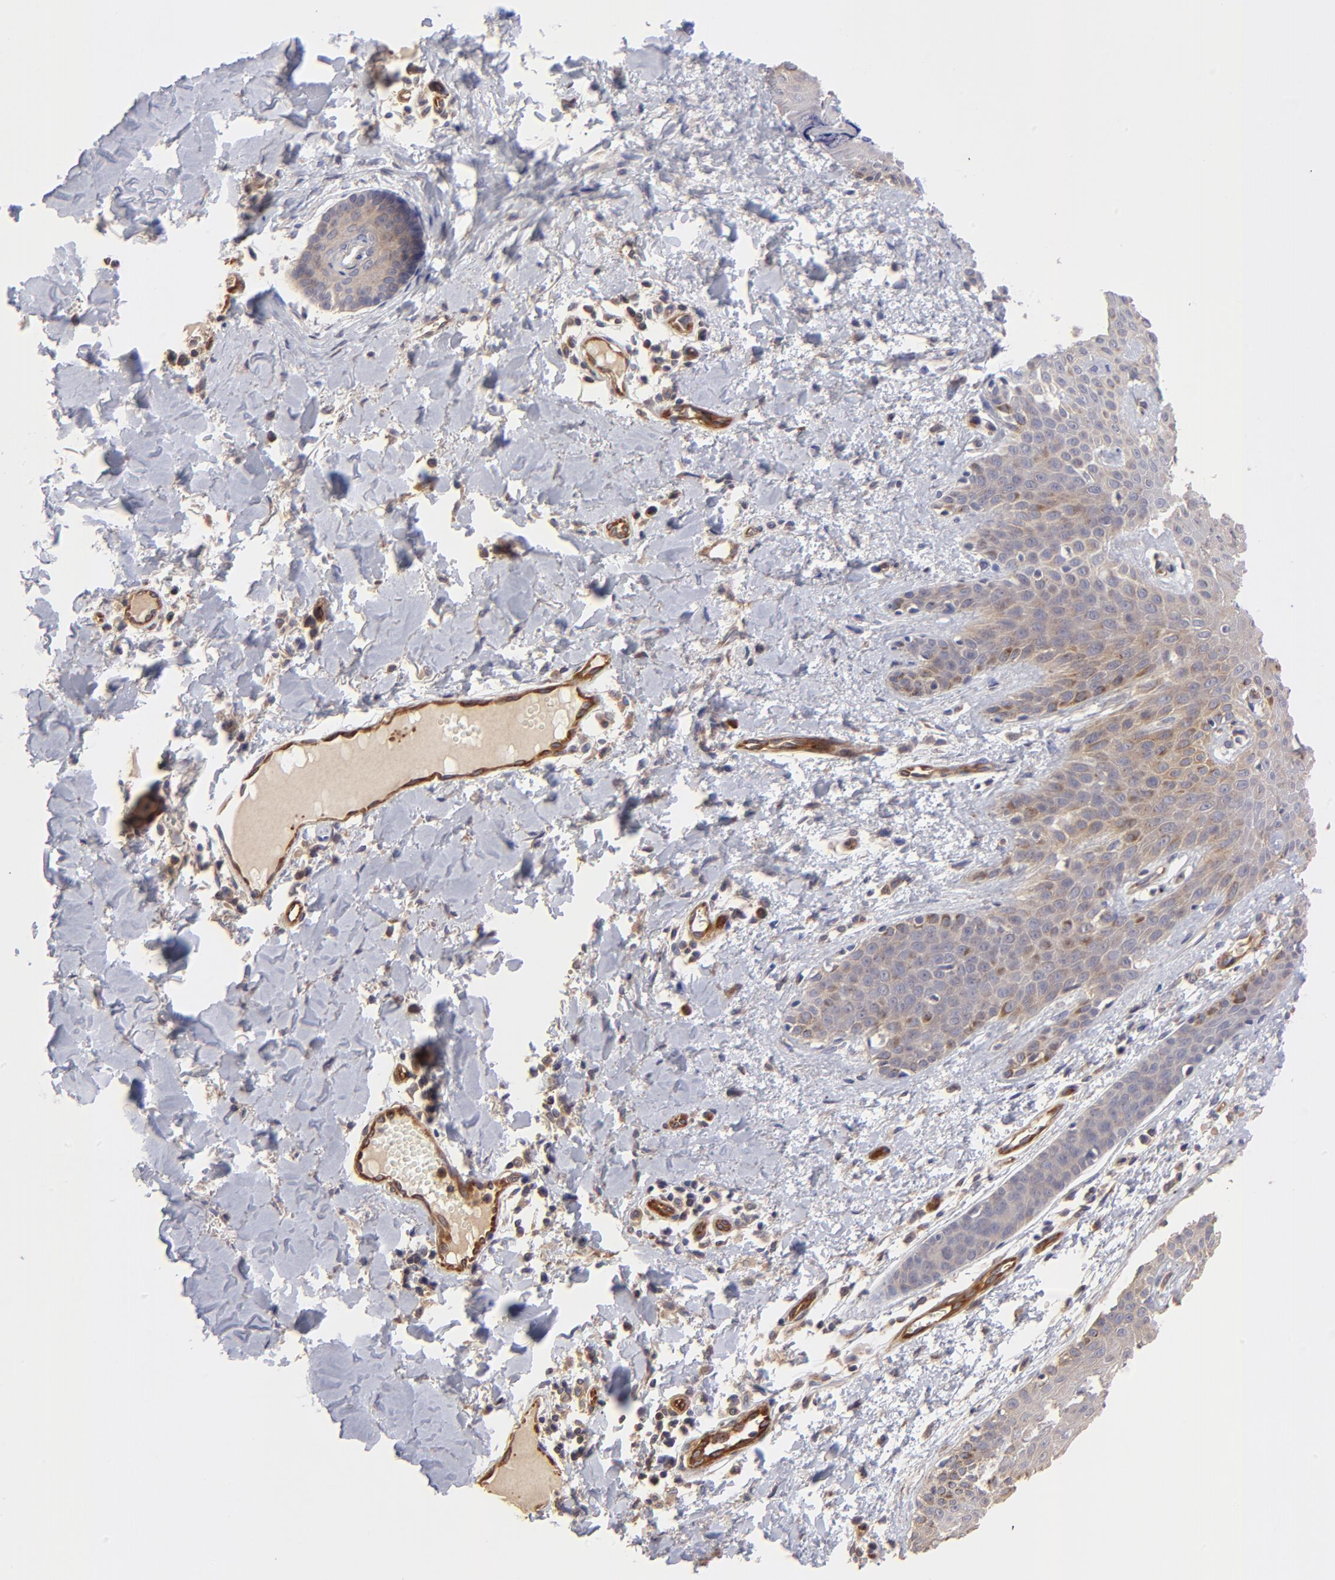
{"staining": {"intensity": "weak", "quantity": "<25%", "location": "cytoplasmic/membranous"}, "tissue": "skin cancer", "cell_type": "Tumor cells", "image_type": "cancer", "snomed": [{"axis": "morphology", "description": "Basal cell carcinoma"}, {"axis": "topography", "description": "Skin"}], "caption": "DAB immunohistochemical staining of human skin cancer shows no significant positivity in tumor cells.", "gene": "ASB7", "patient": {"sex": "male", "age": 67}}